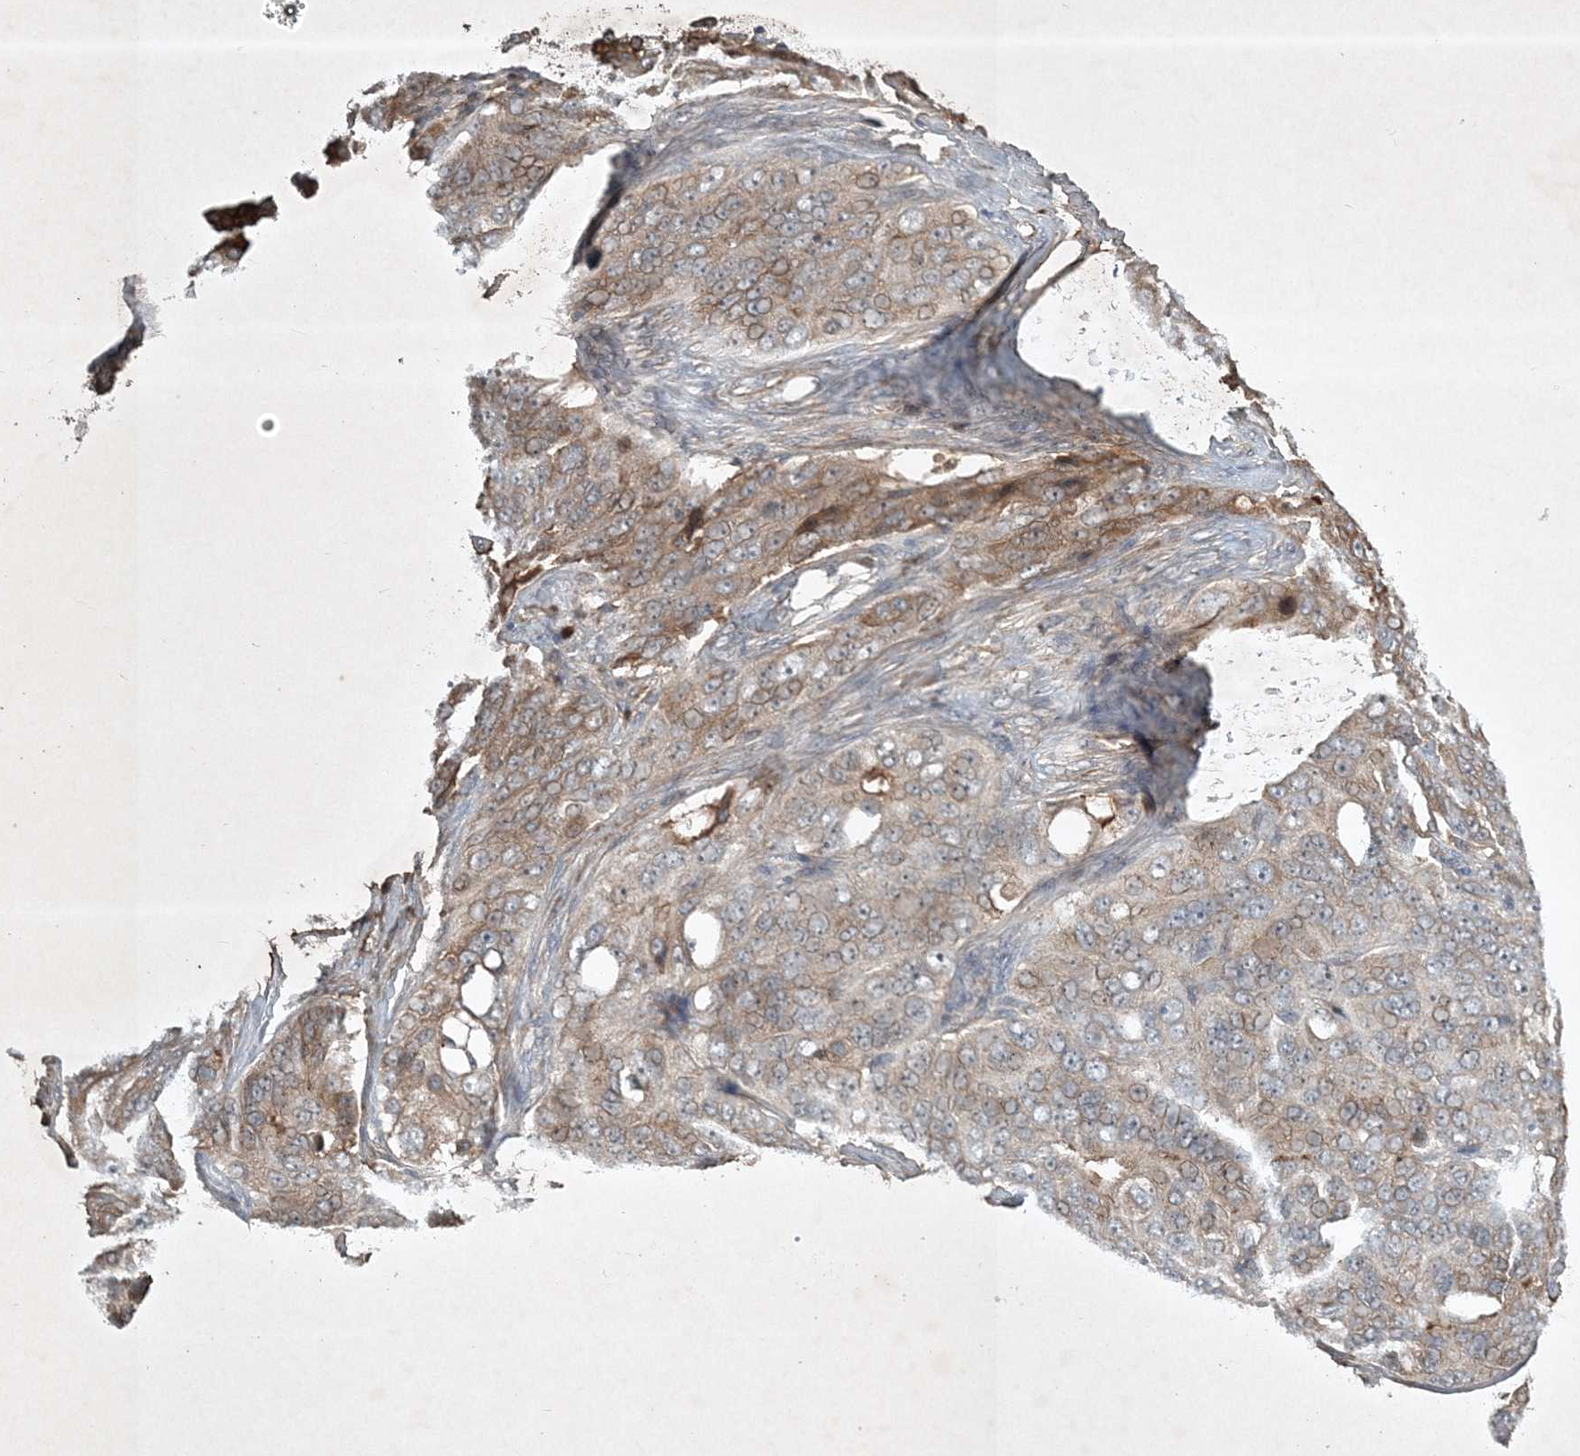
{"staining": {"intensity": "weak", "quantity": "25%-75%", "location": "cytoplasmic/membranous"}, "tissue": "ovarian cancer", "cell_type": "Tumor cells", "image_type": "cancer", "snomed": [{"axis": "morphology", "description": "Carcinoma, endometroid"}, {"axis": "topography", "description": "Ovary"}], "caption": "Protein expression analysis of ovarian cancer (endometroid carcinoma) reveals weak cytoplasmic/membranous staining in approximately 25%-75% of tumor cells.", "gene": "TNFAIP6", "patient": {"sex": "female", "age": 51}}